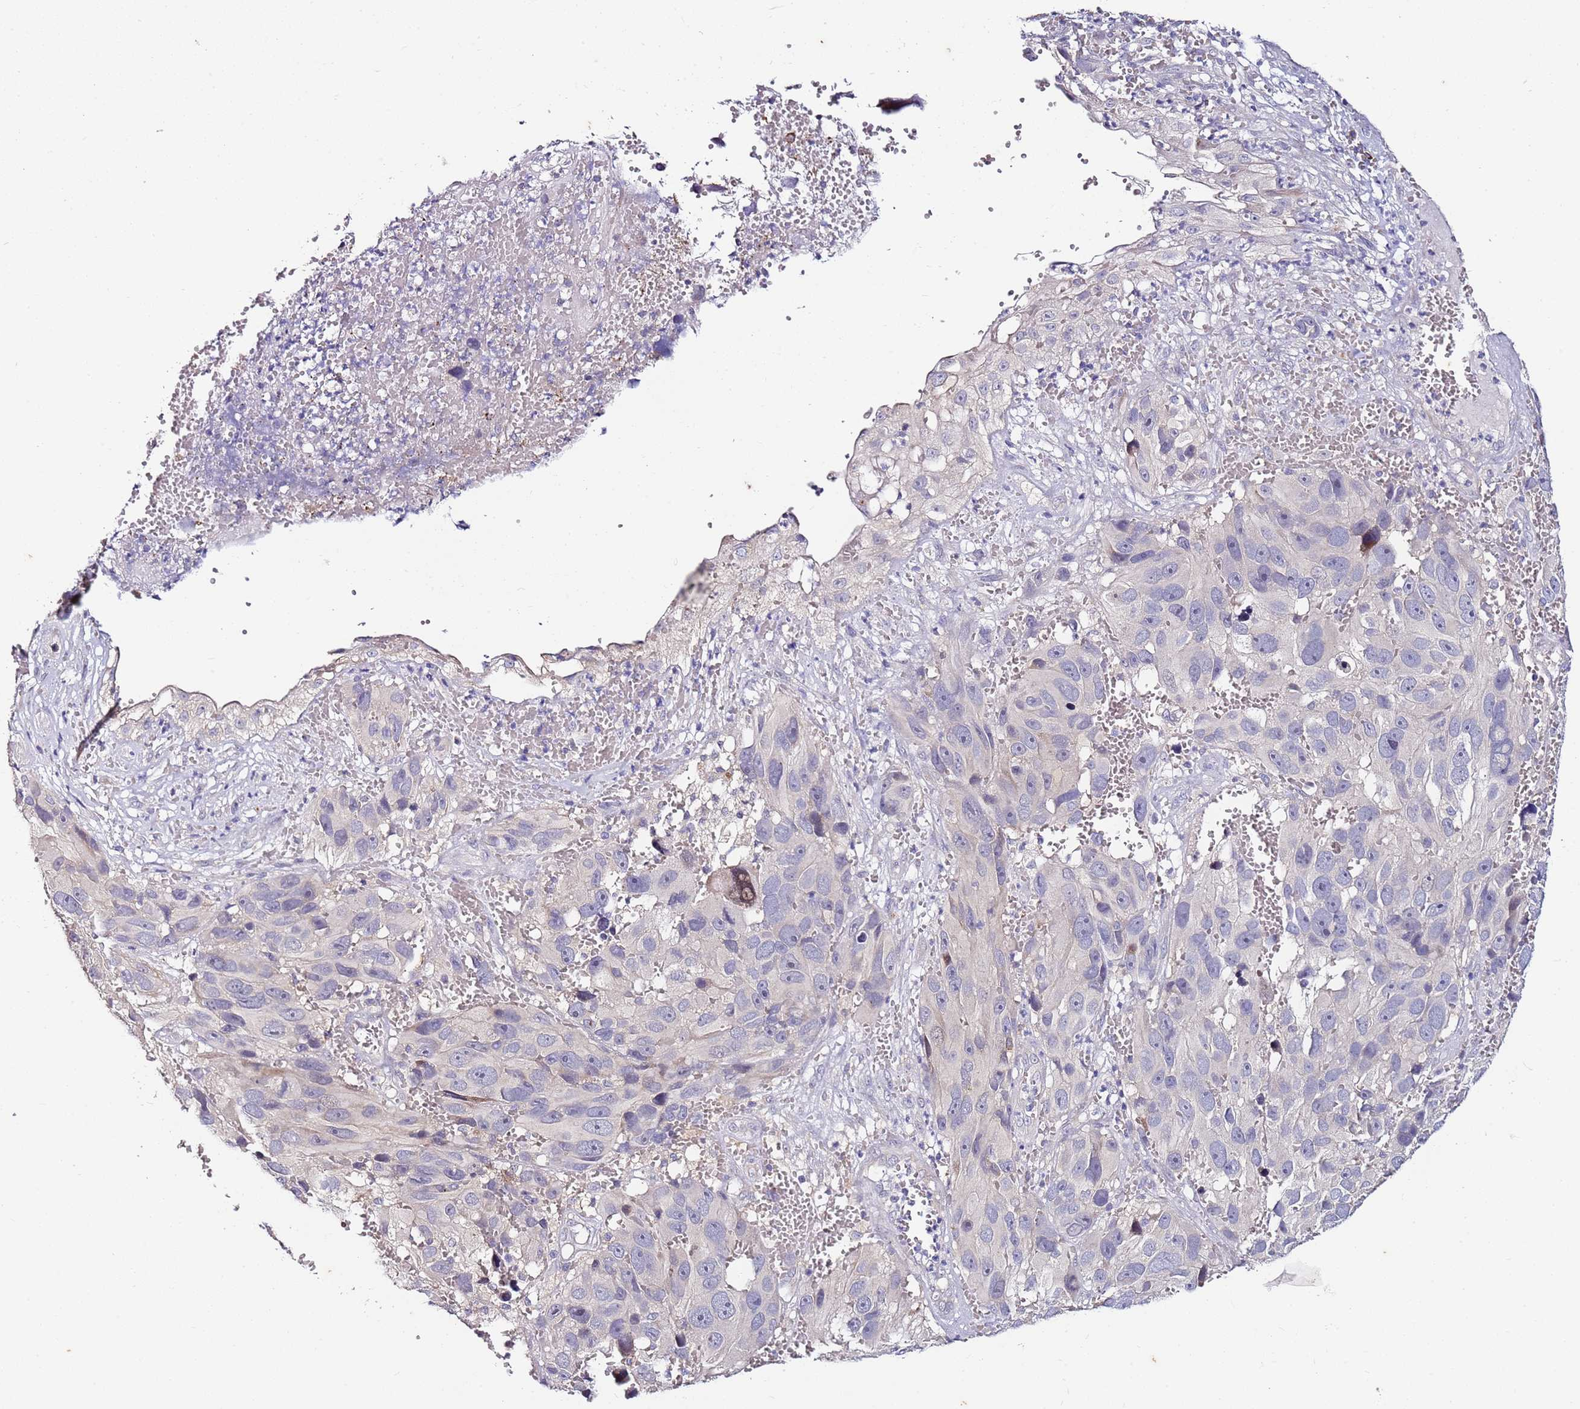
{"staining": {"intensity": "negative", "quantity": "none", "location": "none"}, "tissue": "melanoma", "cell_type": "Tumor cells", "image_type": "cancer", "snomed": [{"axis": "morphology", "description": "Malignant melanoma, NOS"}, {"axis": "topography", "description": "Skin"}], "caption": "DAB immunohistochemical staining of melanoma demonstrates no significant staining in tumor cells.", "gene": "SRRM5", "patient": {"sex": "male", "age": 84}}